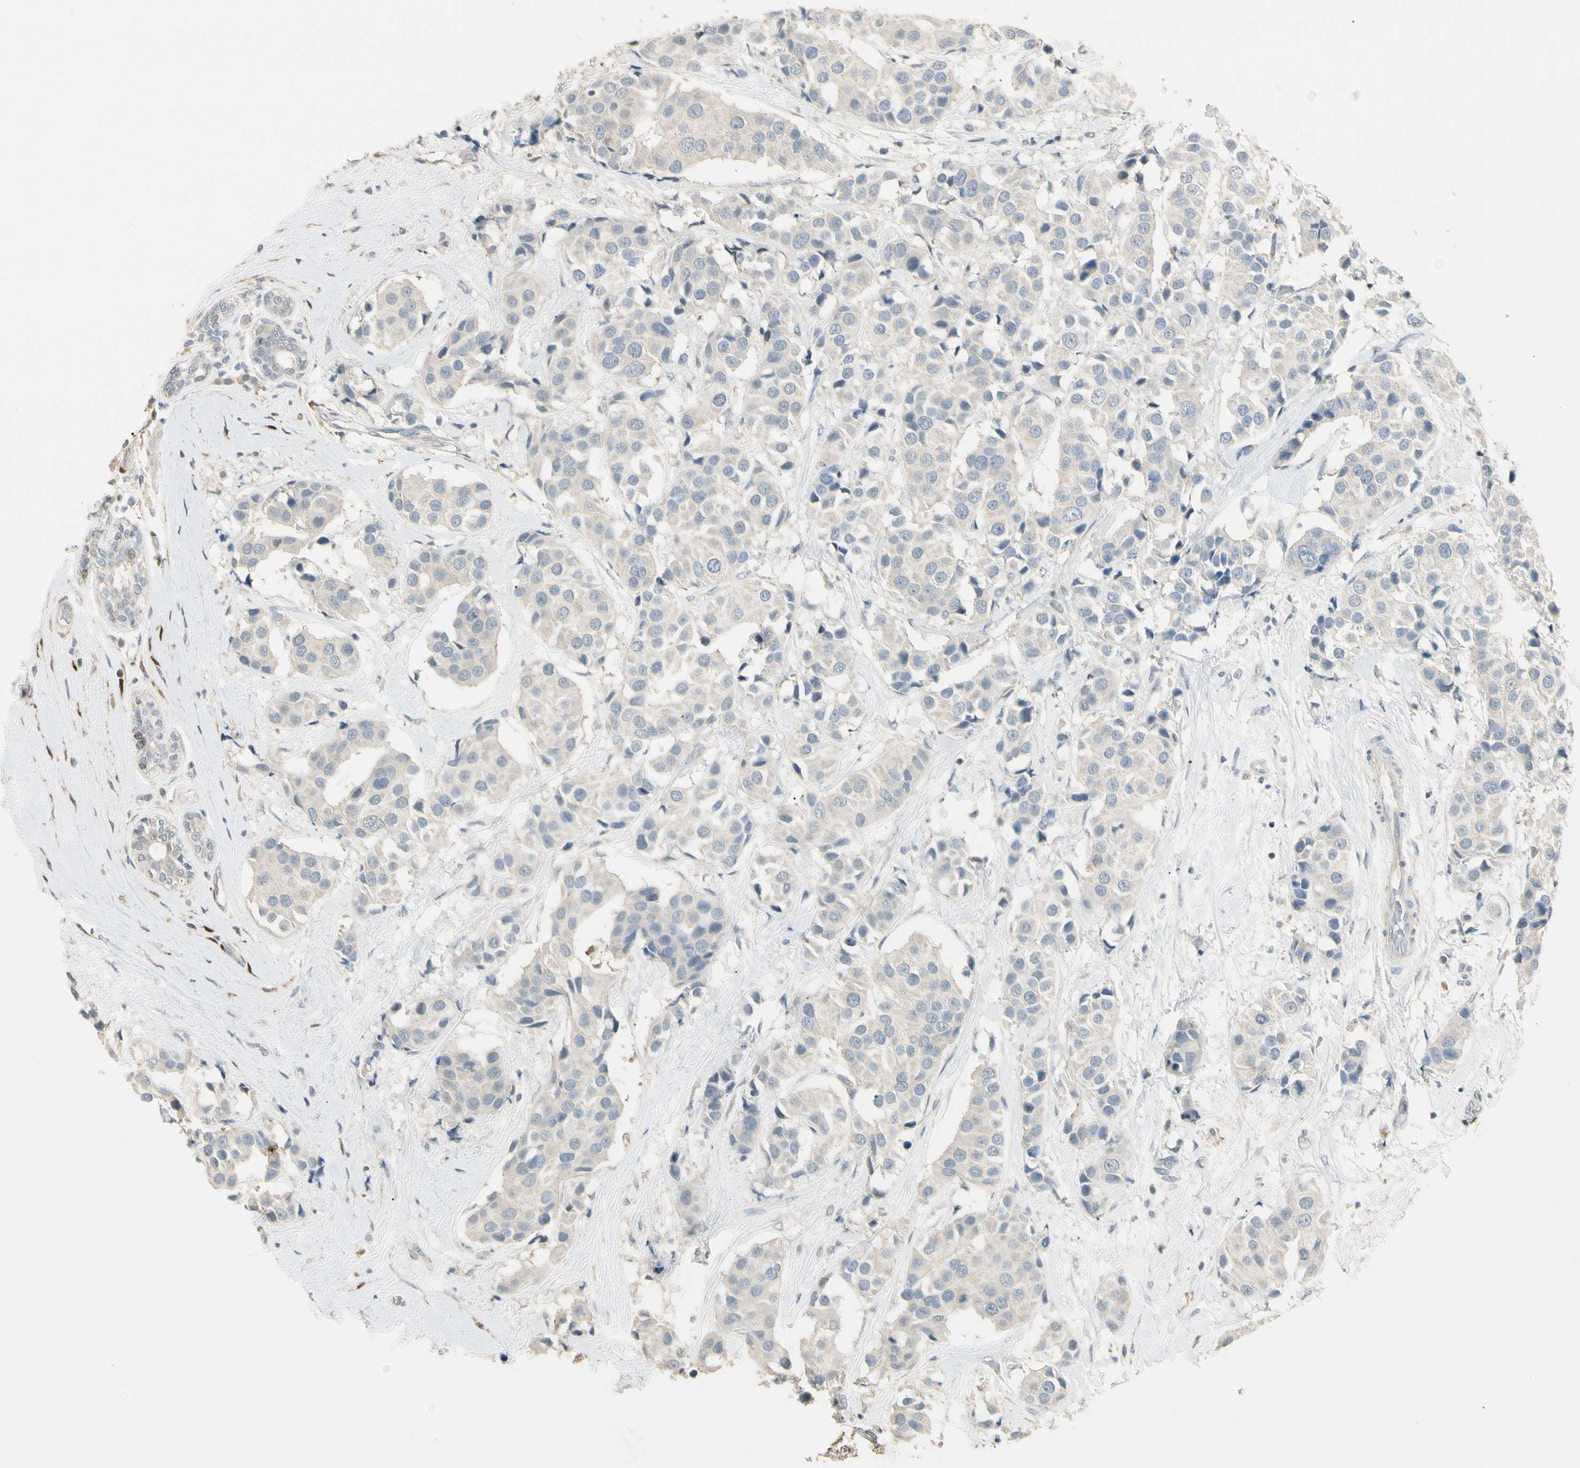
{"staining": {"intensity": "negative", "quantity": "none", "location": "none"}, "tissue": "breast cancer", "cell_type": "Tumor cells", "image_type": "cancer", "snomed": [{"axis": "morphology", "description": "Normal tissue, NOS"}, {"axis": "morphology", "description": "Duct carcinoma"}, {"axis": "topography", "description": "Breast"}], "caption": "DAB (3,3'-diaminobenzidine) immunohistochemical staining of human breast cancer demonstrates no significant staining in tumor cells.", "gene": "GNE", "patient": {"sex": "female", "age": 39}}